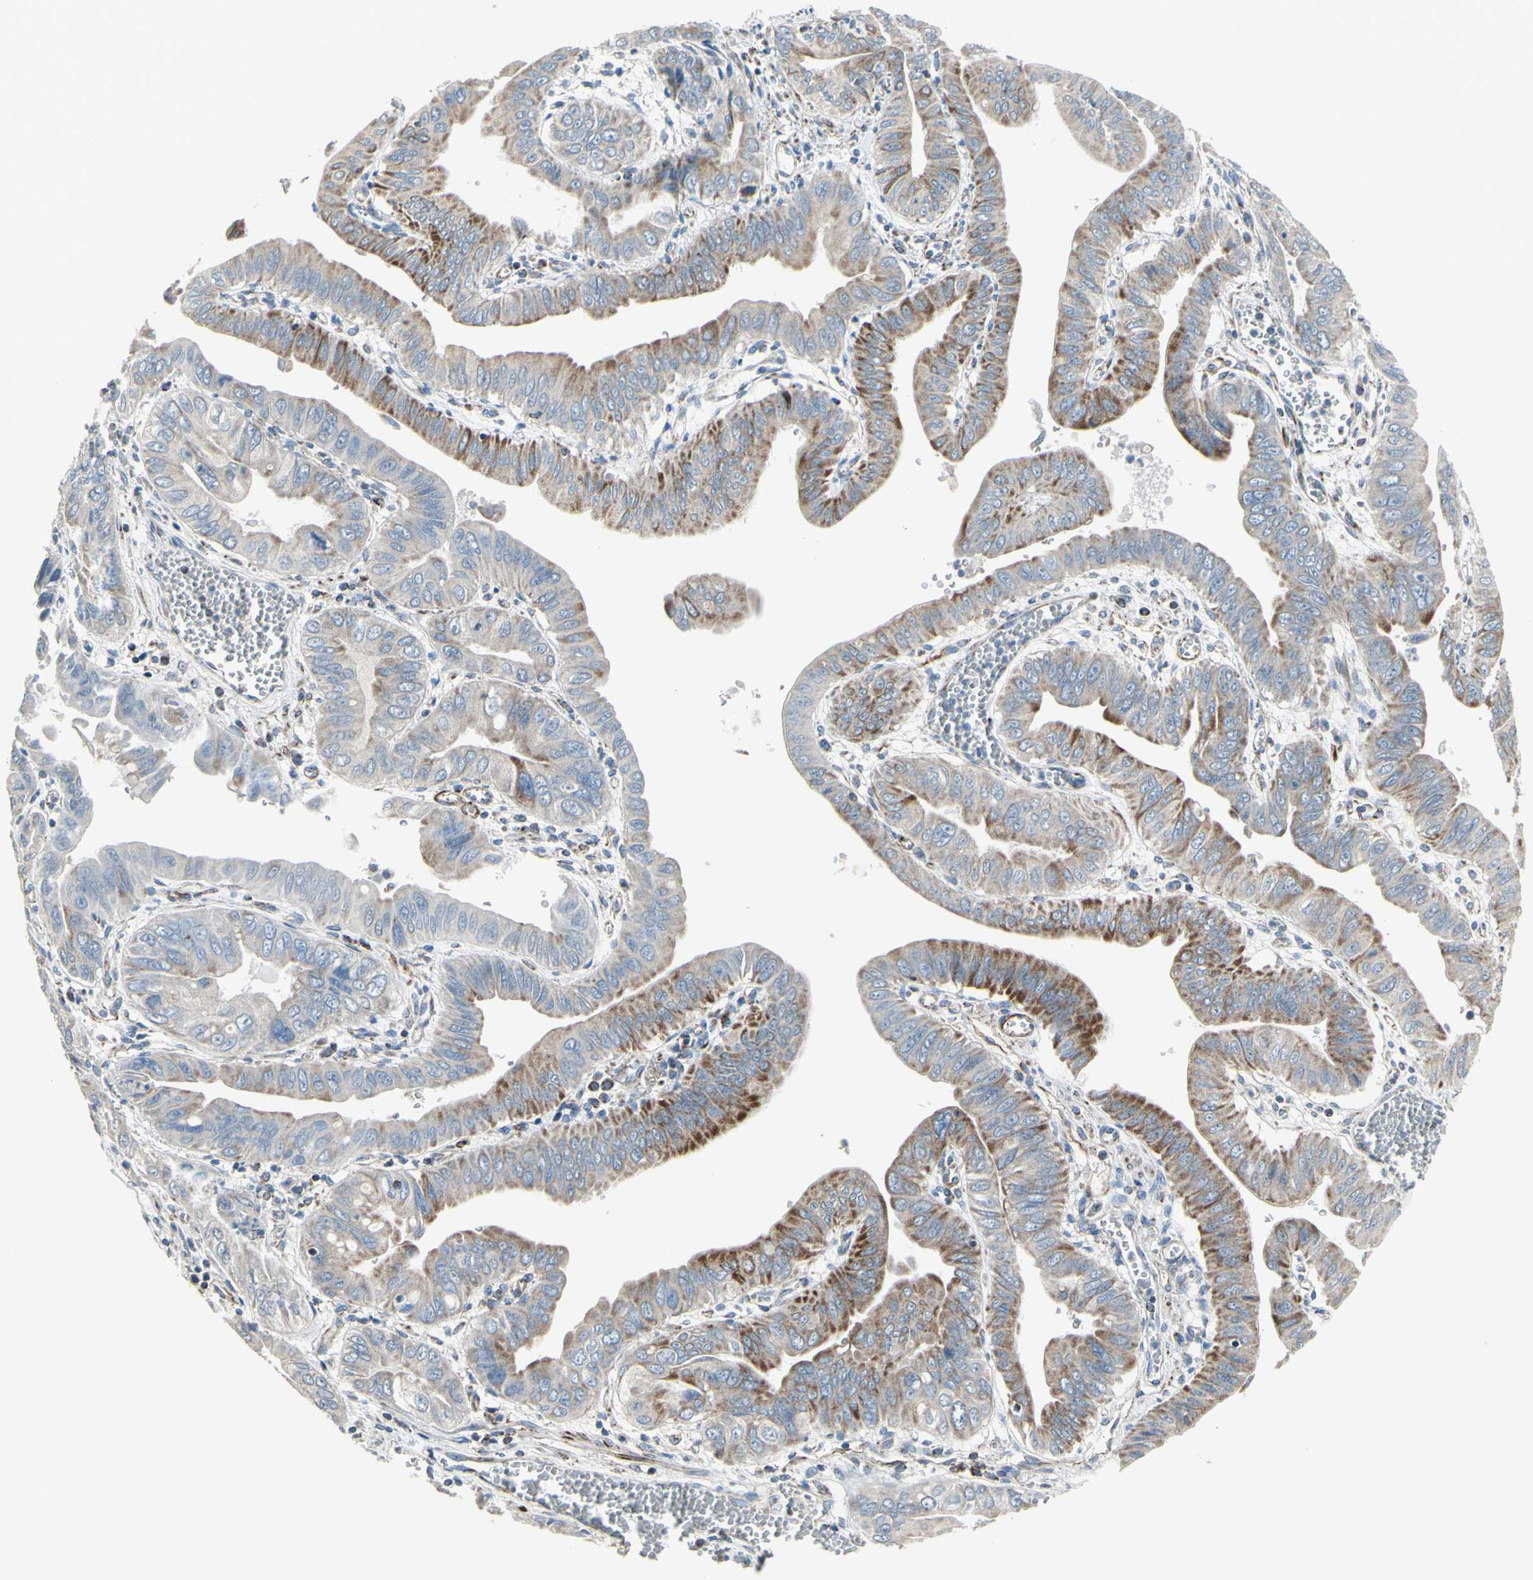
{"staining": {"intensity": "moderate", "quantity": "<25%", "location": "cytoplasmic/membranous"}, "tissue": "pancreatic cancer", "cell_type": "Tumor cells", "image_type": "cancer", "snomed": [{"axis": "morphology", "description": "Normal tissue, NOS"}, {"axis": "topography", "description": "Lymph node"}], "caption": "Immunohistochemistry (IHC) of human pancreatic cancer displays low levels of moderate cytoplasmic/membranous positivity in about <25% of tumor cells.", "gene": "FAM171B", "patient": {"sex": "male", "age": 50}}